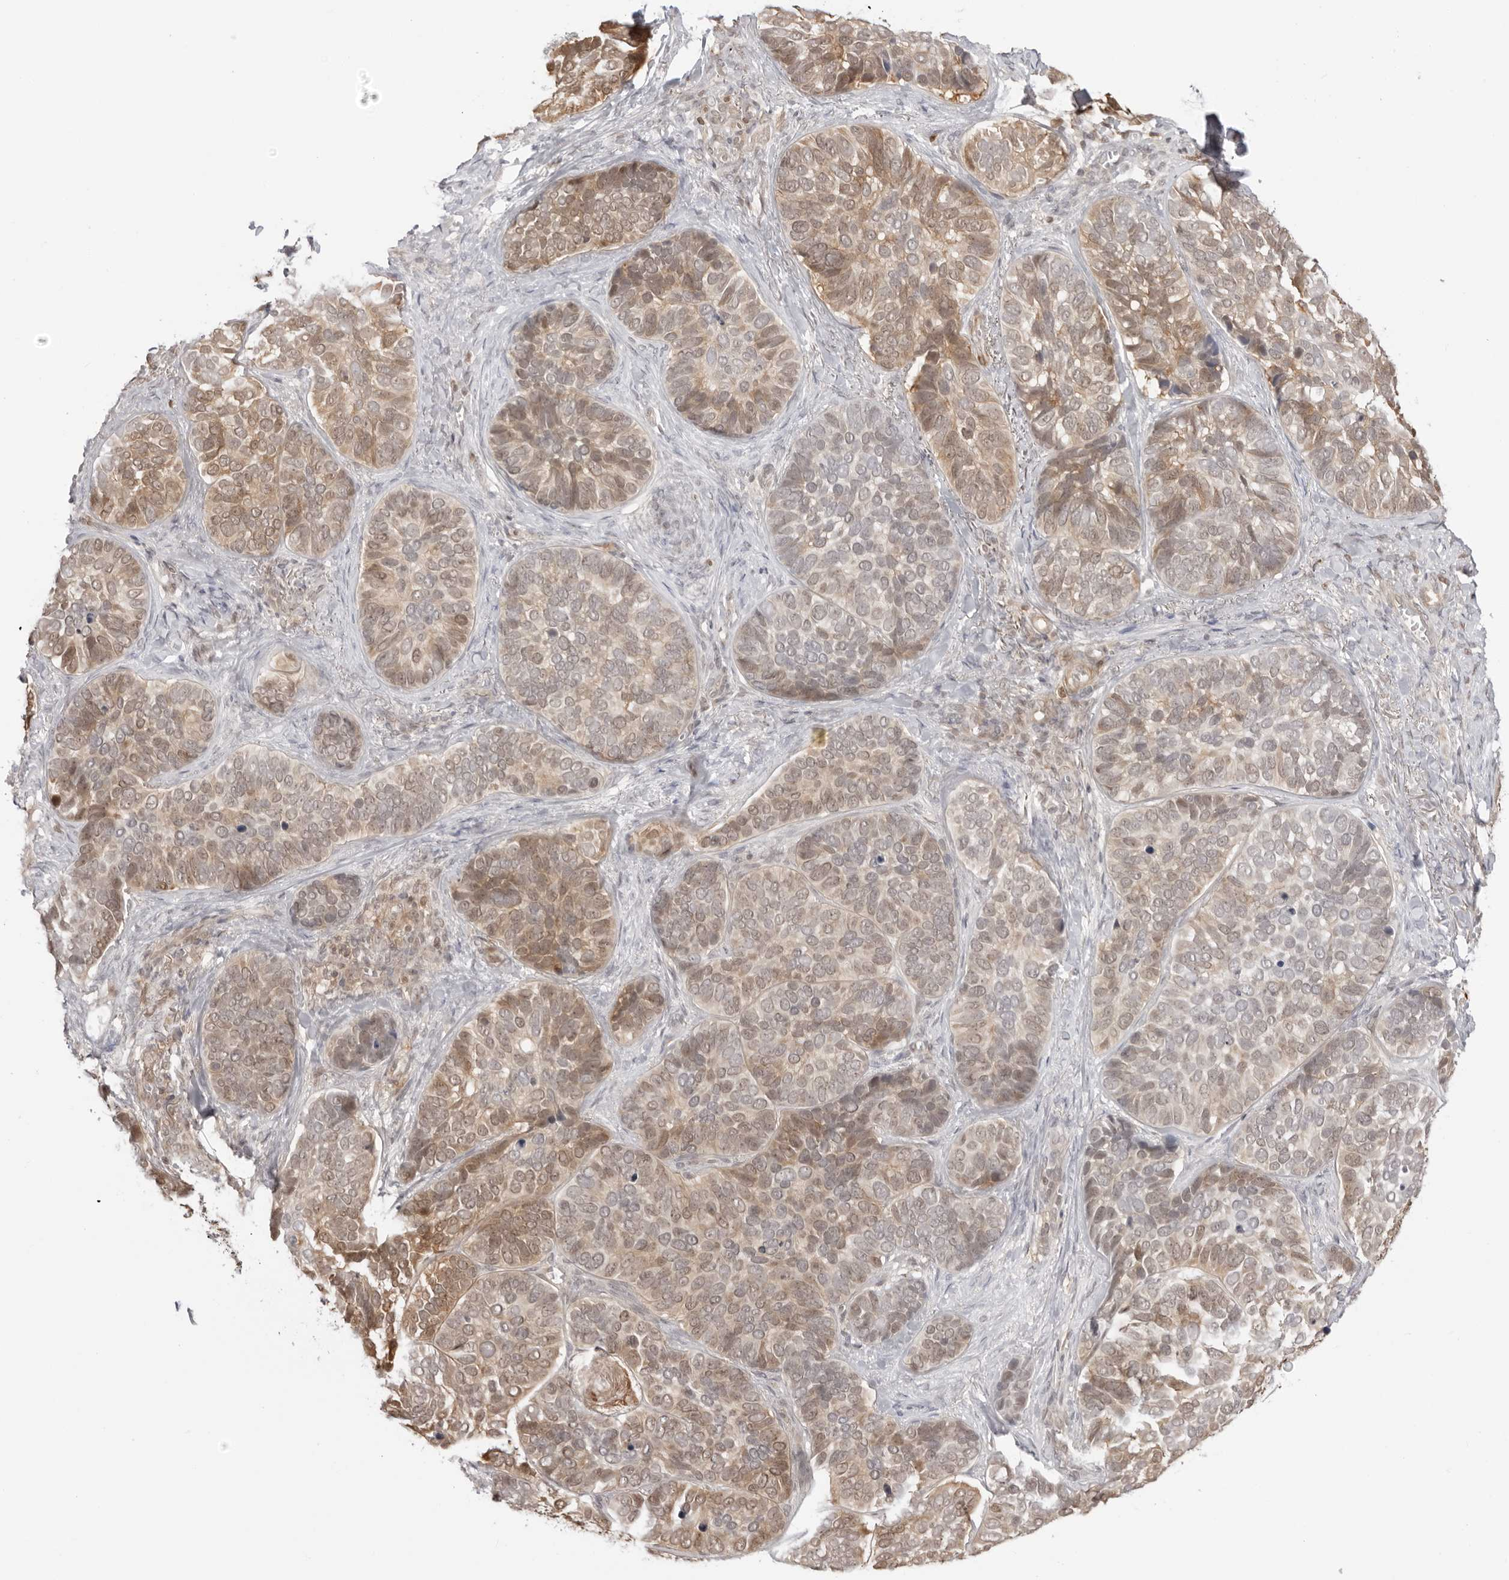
{"staining": {"intensity": "moderate", "quantity": "25%-75%", "location": "cytoplasmic/membranous,nuclear"}, "tissue": "skin cancer", "cell_type": "Tumor cells", "image_type": "cancer", "snomed": [{"axis": "morphology", "description": "Basal cell carcinoma"}, {"axis": "topography", "description": "Skin"}], "caption": "Skin basal cell carcinoma stained for a protein (brown) reveals moderate cytoplasmic/membranous and nuclear positive expression in about 25%-75% of tumor cells.", "gene": "RNF146", "patient": {"sex": "male", "age": 62}}